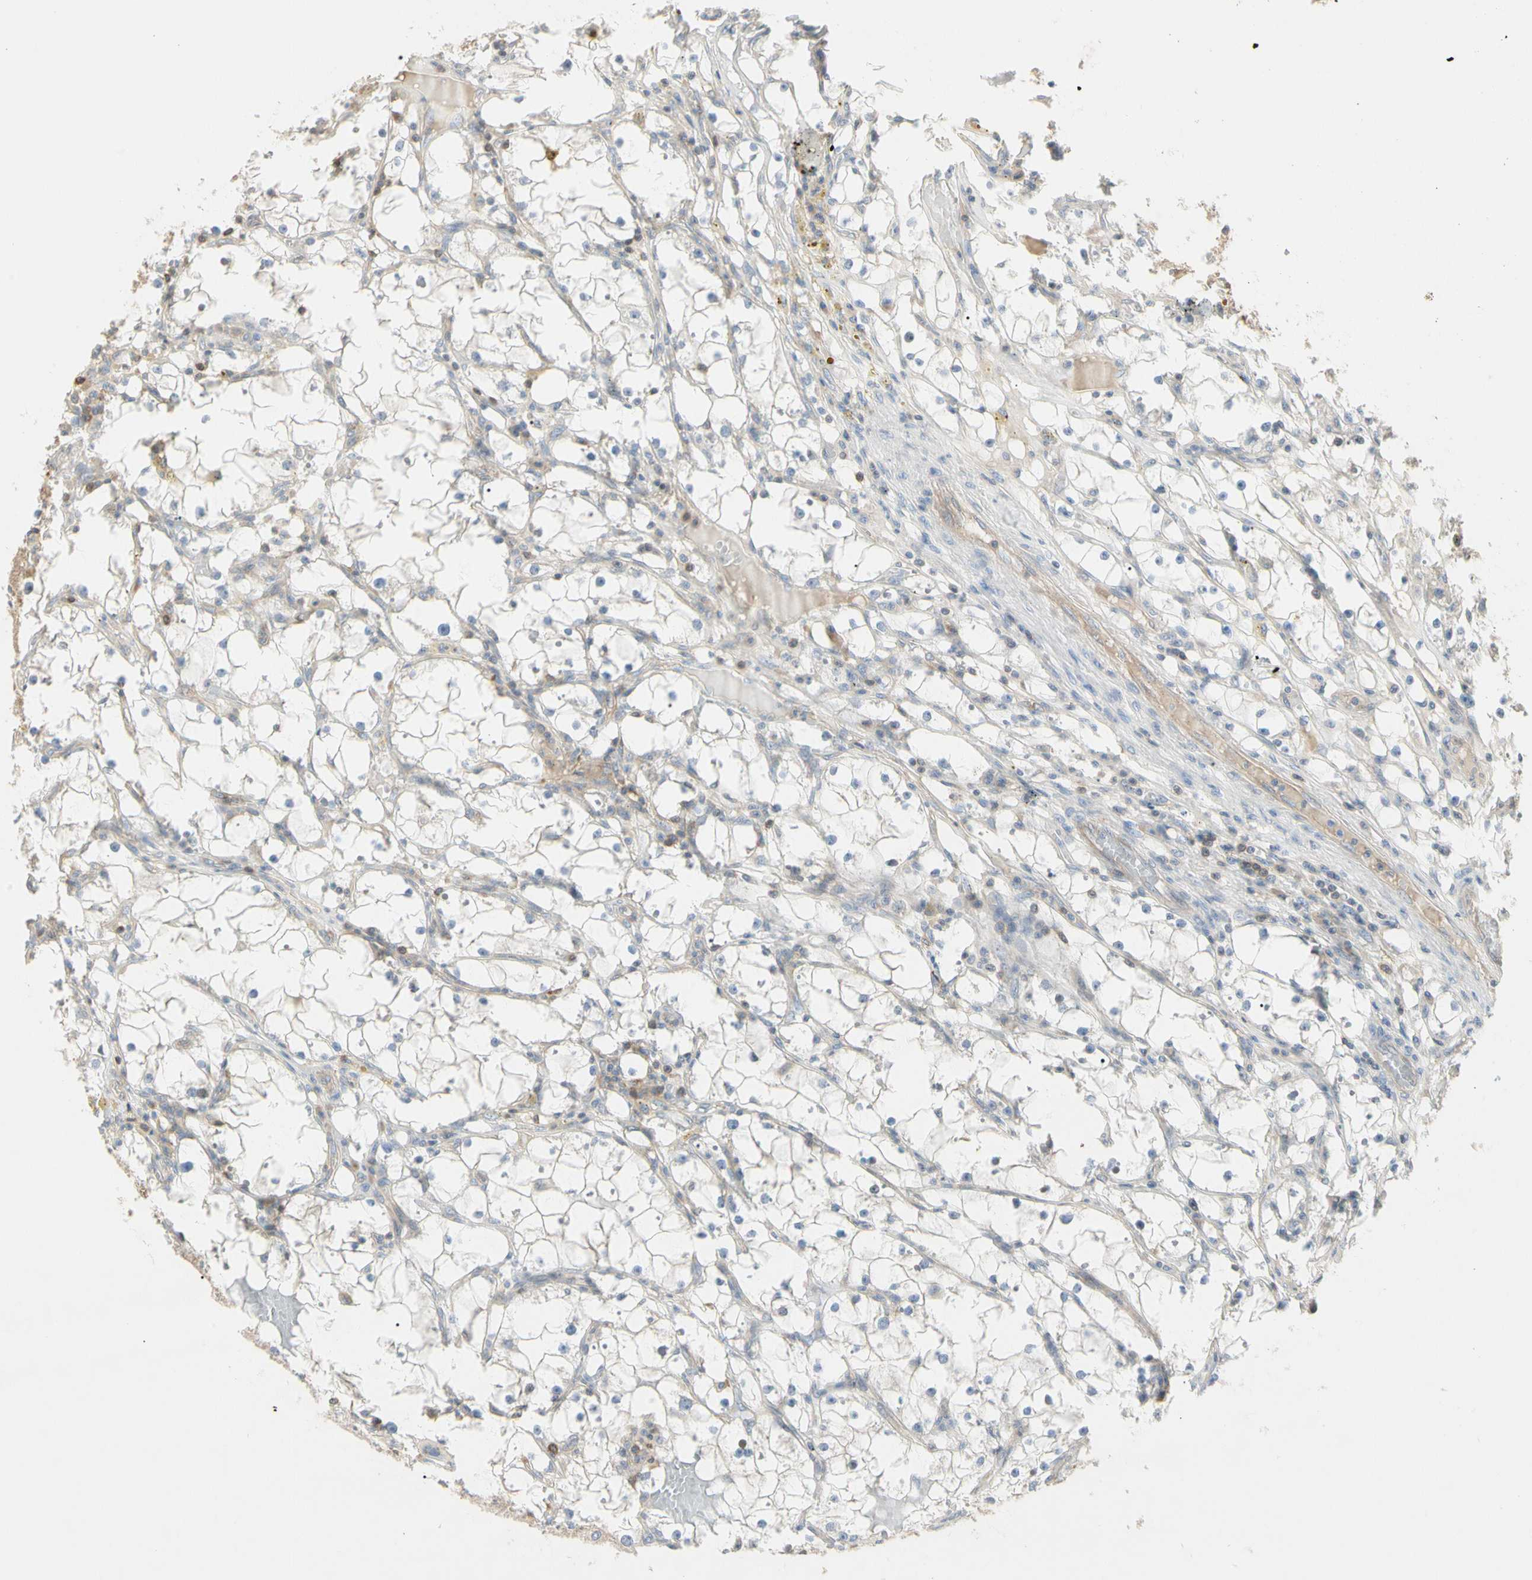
{"staining": {"intensity": "negative", "quantity": "none", "location": "none"}, "tissue": "renal cancer", "cell_type": "Tumor cells", "image_type": "cancer", "snomed": [{"axis": "morphology", "description": "Adenocarcinoma, NOS"}, {"axis": "topography", "description": "Kidney"}], "caption": "IHC photomicrograph of neoplastic tissue: adenocarcinoma (renal) stained with DAB displays no significant protein expression in tumor cells.", "gene": "NFKB2", "patient": {"sex": "male", "age": 56}}